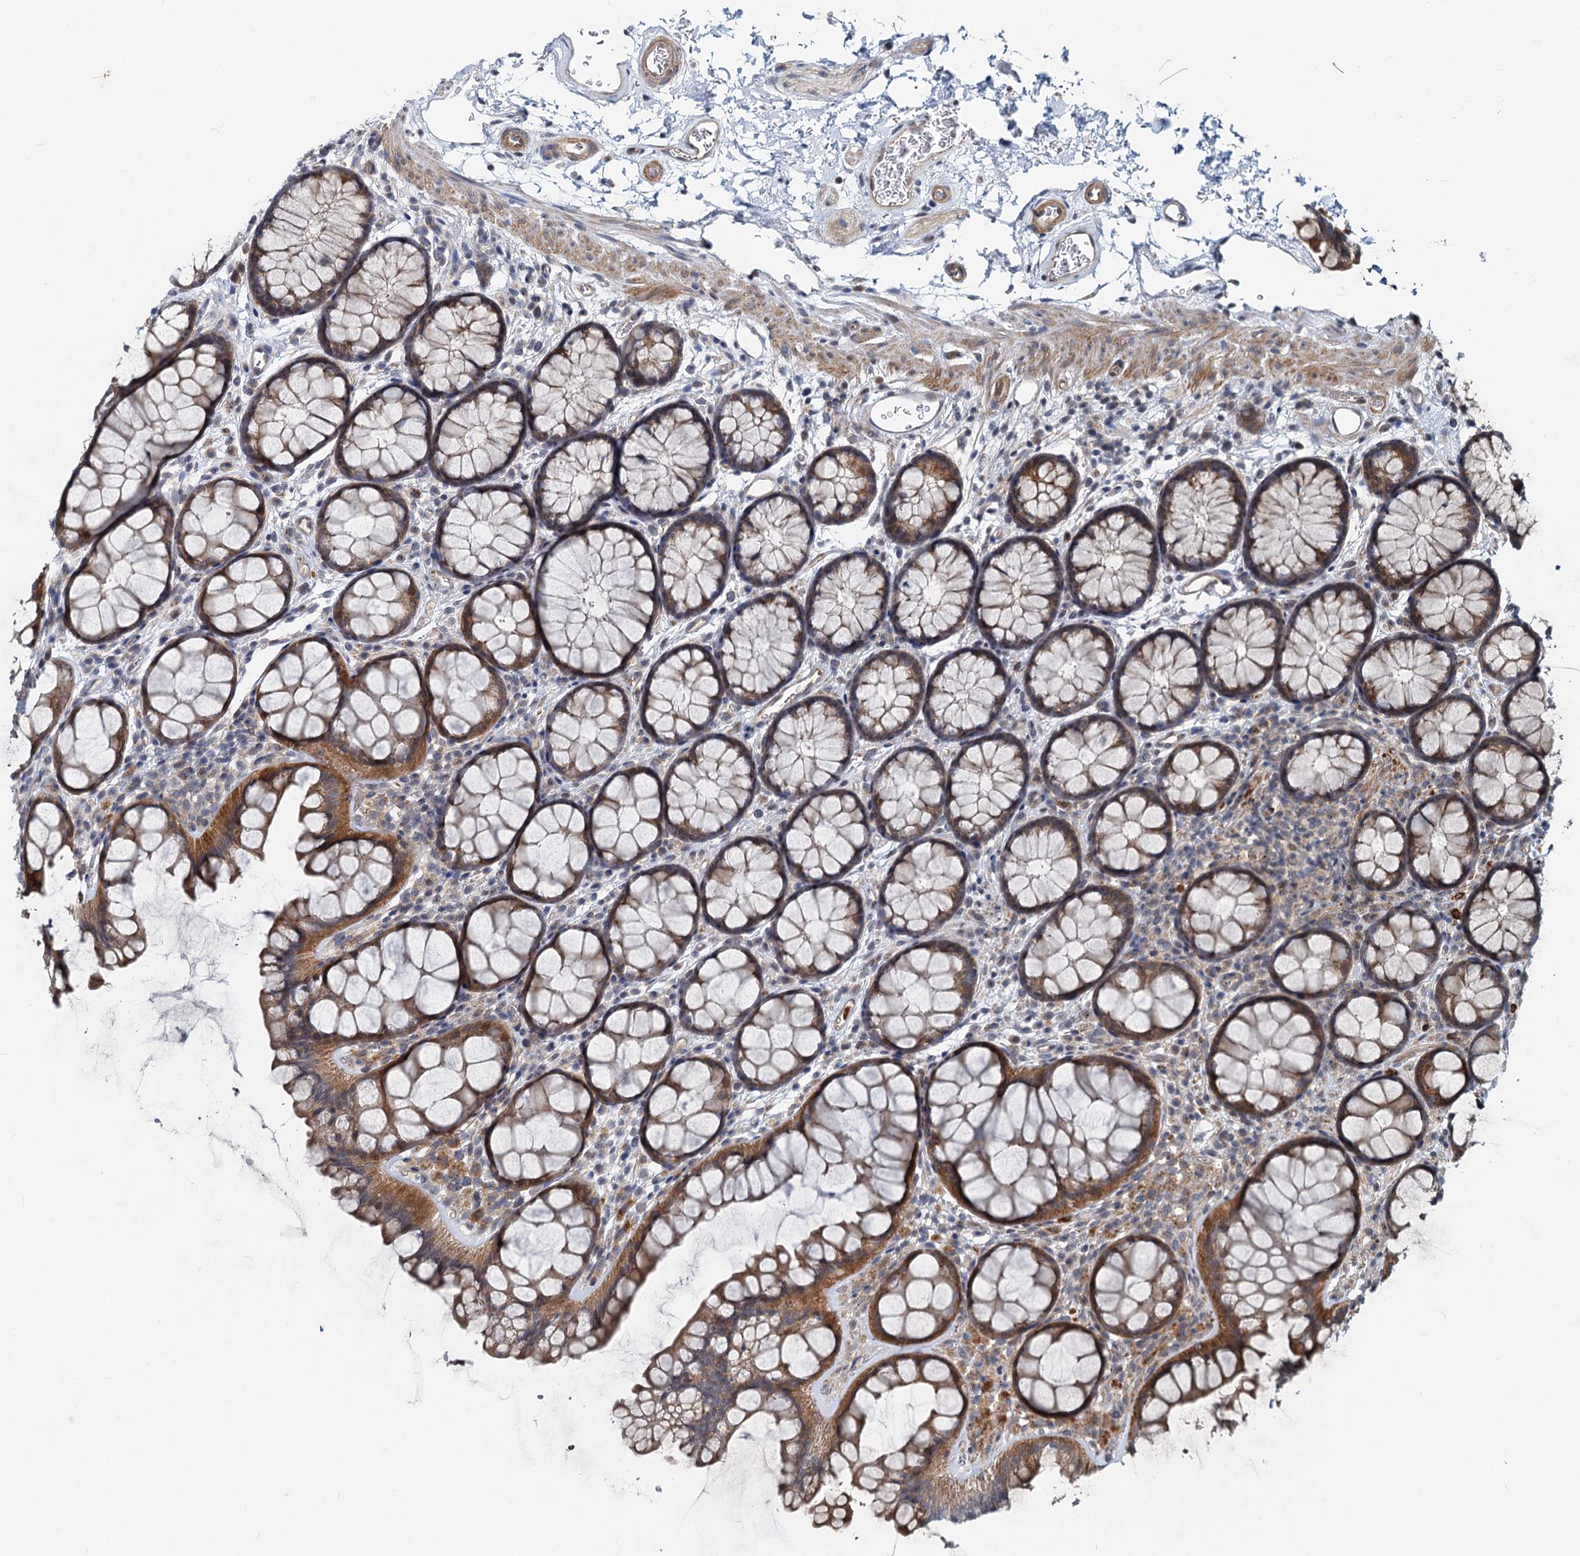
{"staining": {"intensity": "moderate", "quantity": ">75%", "location": "cytoplasmic/membranous"}, "tissue": "colon", "cell_type": "Endothelial cells", "image_type": "normal", "snomed": [{"axis": "morphology", "description": "Normal tissue, NOS"}, {"axis": "topography", "description": "Colon"}], "caption": "High-magnification brightfield microscopy of benign colon stained with DAB (brown) and counterstained with hematoxylin (blue). endothelial cells exhibit moderate cytoplasmic/membranous positivity is appreciated in approximately>75% of cells.", "gene": "ADCY2", "patient": {"sex": "female", "age": 82}}